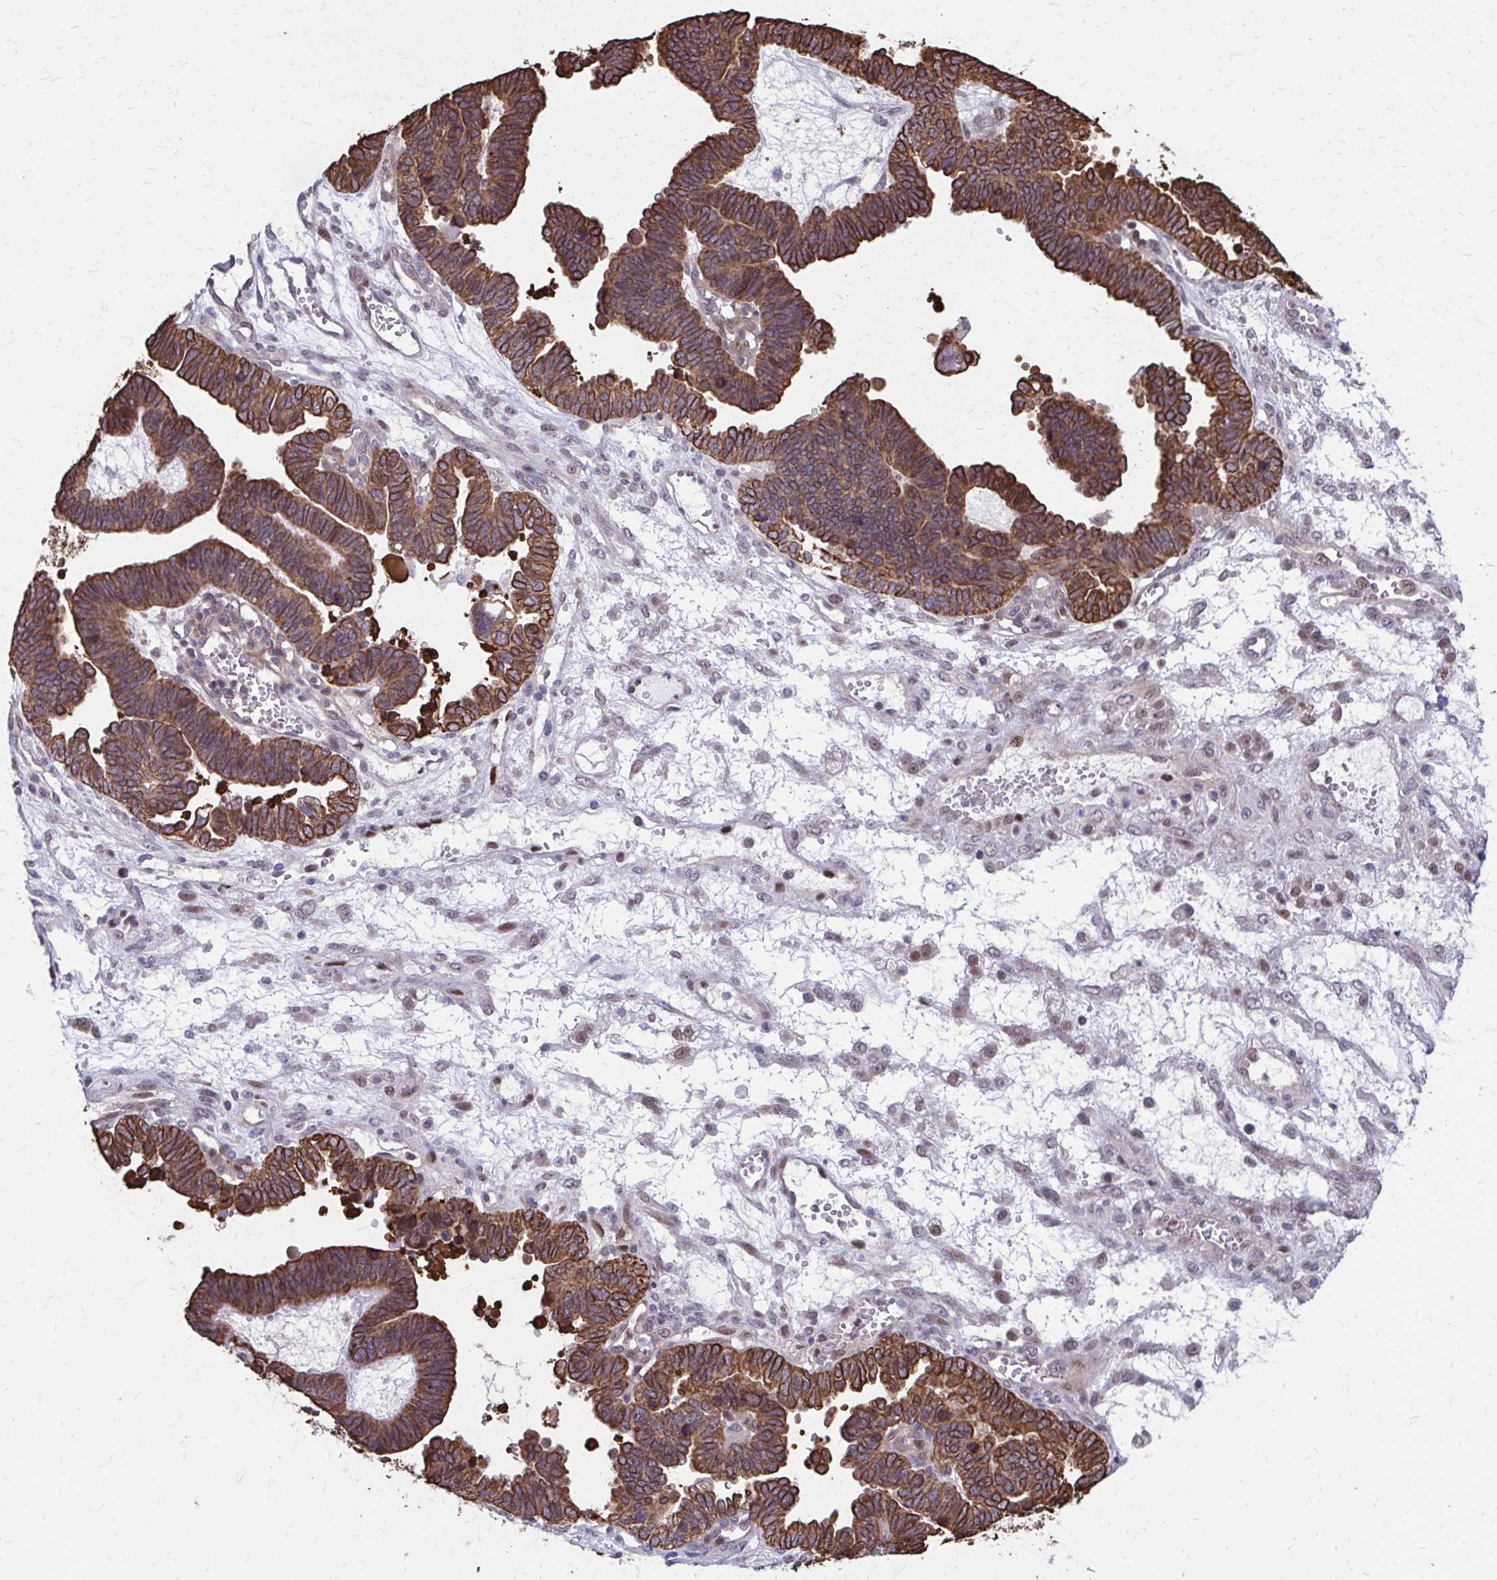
{"staining": {"intensity": "strong", "quantity": ">75%", "location": "cytoplasmic/membranous"}, "tissue": "ovarian cancer", "cell_type": "Tumor cells", "image_type": "cancer", "snomed": [{"axis": "morphology", "description": "Cystadenocarcinoma, serous, NOS"}, {"axis": "topography", "description": "Ovary"}], "caption": "This photomicrograph reveals IHC staining of serous cystadenocarcinoma (ovarian), with high strong cytoplasmic/membranous expression in about >75% of tumor cells.", "gene": "ANKRD30B", "patient": {"sex": "female", "age": 51}}